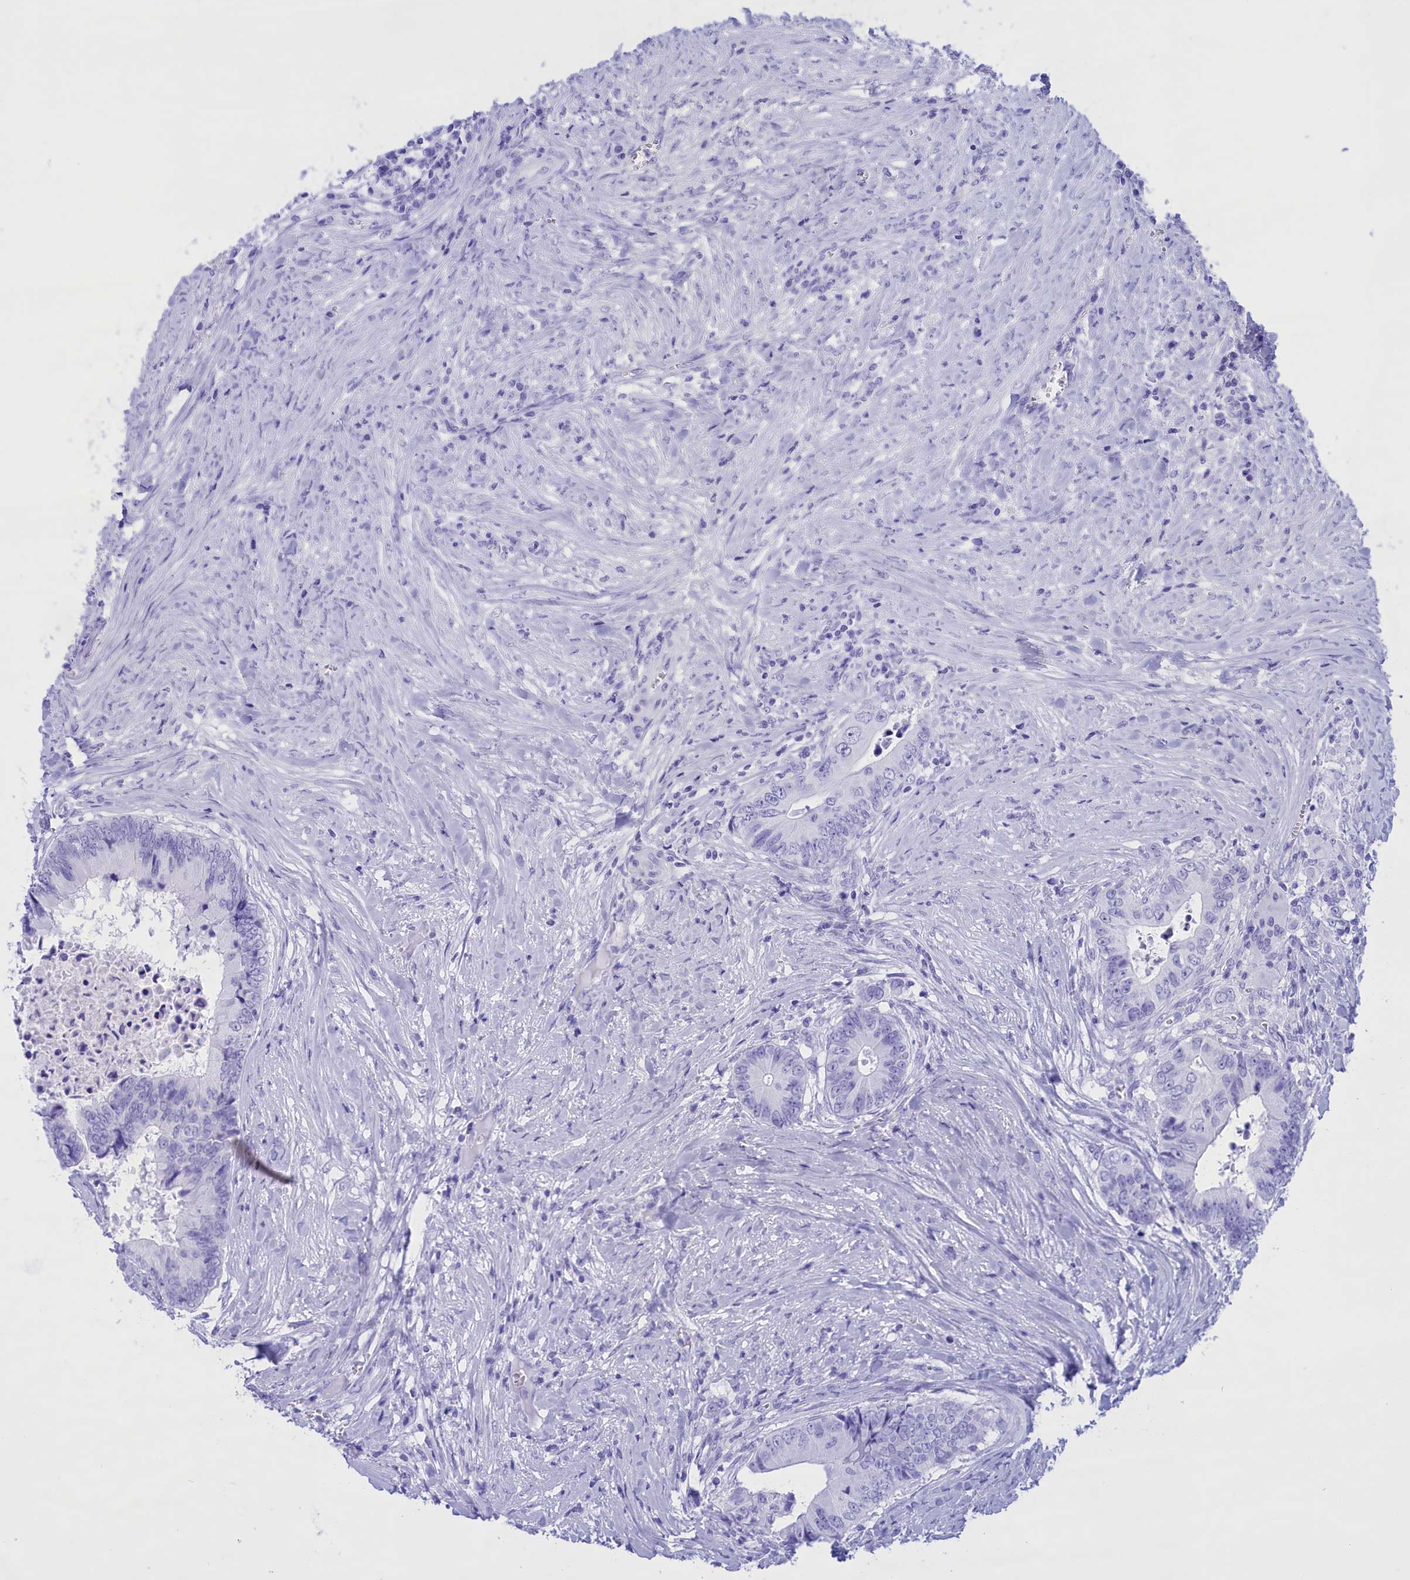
{"staining": {"intensity": "negative", "quantity": "none", "location": "none"}, "tissue": "colorectal cancer", "cell_type": "Tumor cells", "image_type": "cancer", "snomed": [{"axis": "morphology", "description": "Adenocarcinoma, NOS"}, {"axis": "topography", "description": "Colon"}], "caption": "High magnification brightfield microscopy of colorectal adenocarcinoma stained with DAB (3,3'-diaminobenzidine) (brown) and counterstained with hematoxylin (blue): tumor cells show no significant positivity. The staining was performed using DAB (3,3'-diaminobenzidine) to visualize the protein expression in brown, while the nuclei were stained in blue with hematoxylin (Magnification: 20x).", "gene": "BRI3", "patient": {"sex": "male", "age": 85}}